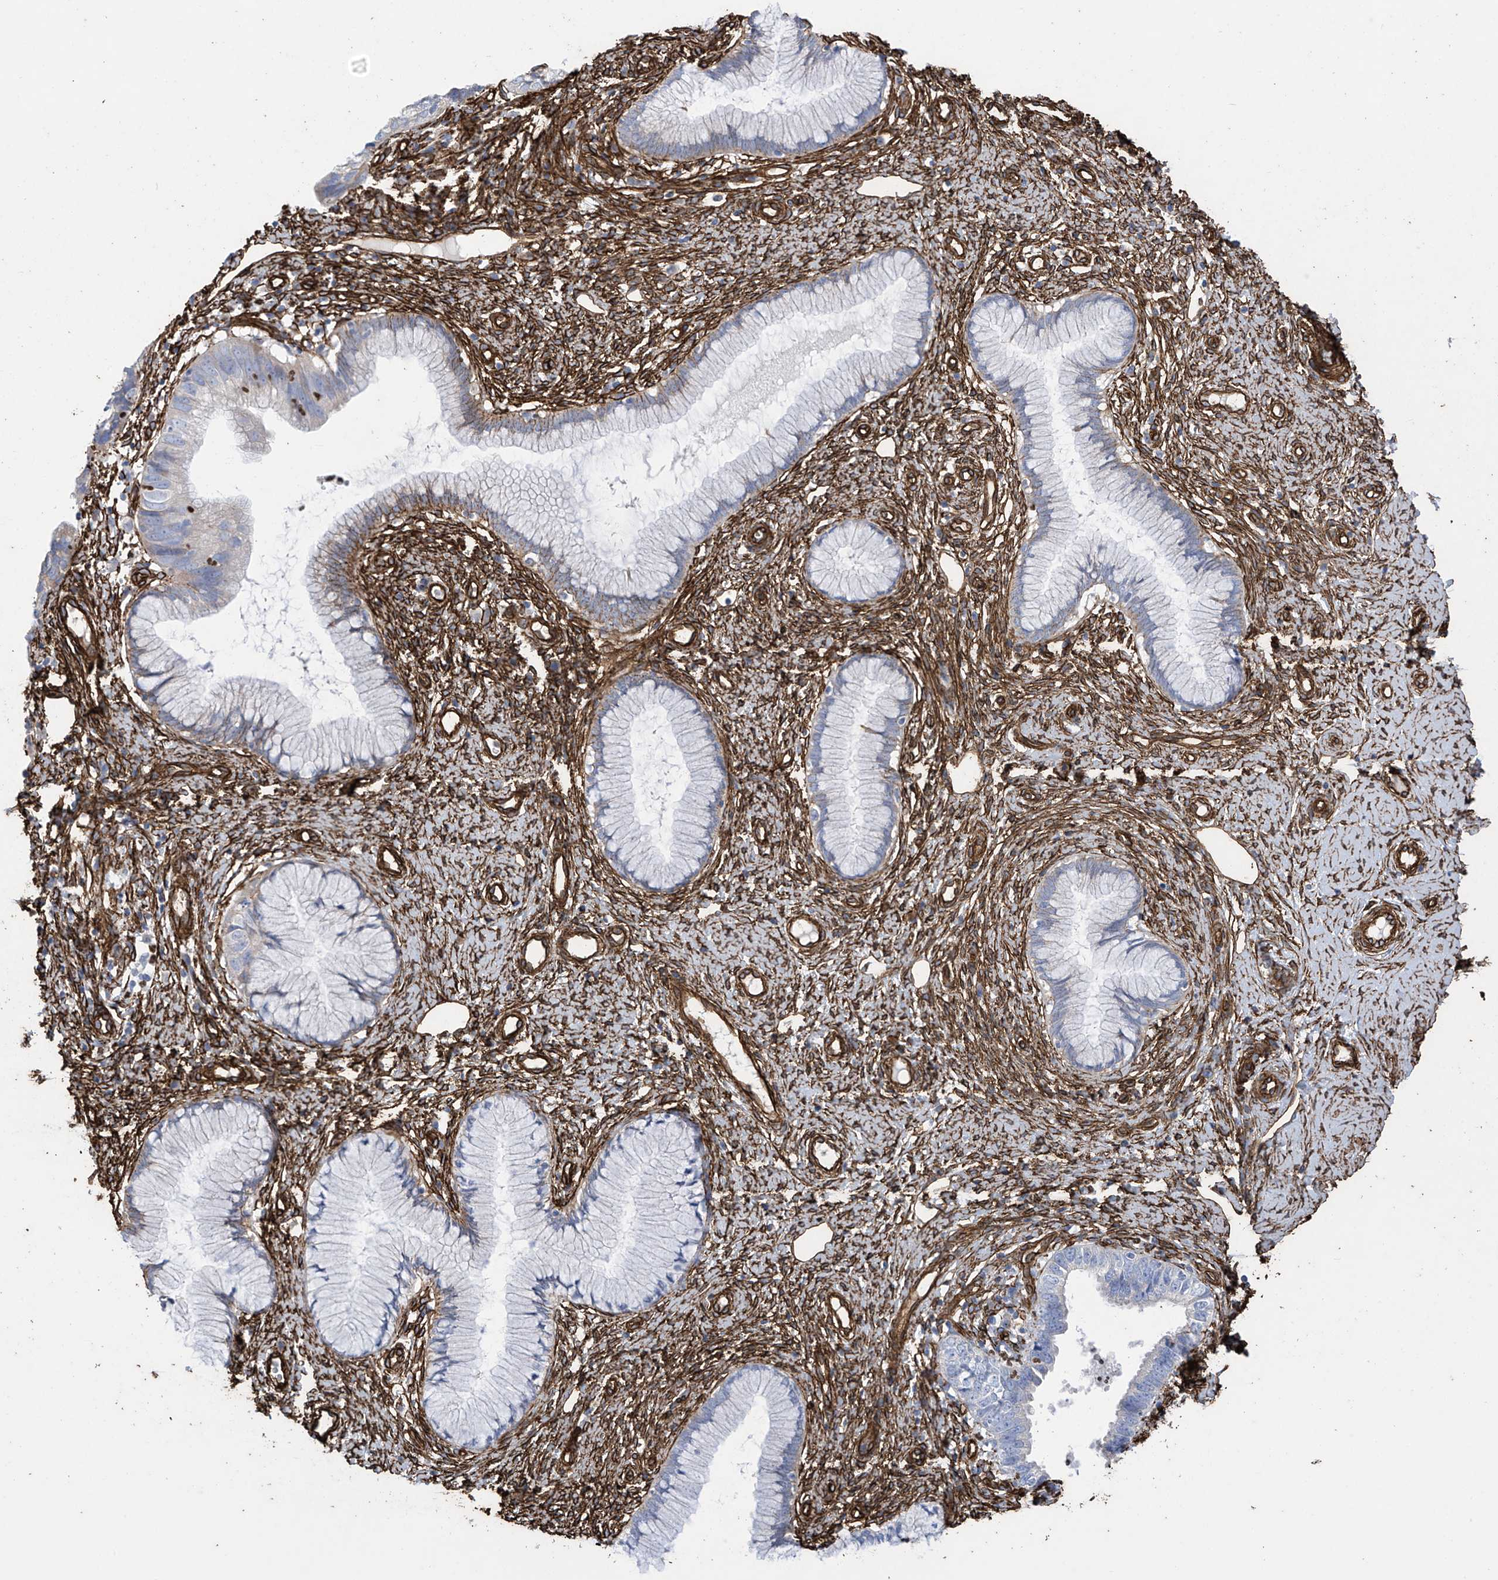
{"staining": {"intensity": "negative", "quantity": "none", "location": "none"}, "tissue": "cervical cancer", "cell_type": "Tumor cells", "image_type": "cancer", "snomed": [{"axis": "morphology", "description": "Adenocarcinoma, NOS"}, {"axis": "topography", "description": "Cervix"}], "caption": "This is a micrograph of immunohistochemistry staining of cervical adenocarcinoma, which shows no staining in tumor cells. Brightfield microscopy of immunohistochemistry stained with DAB (3,3'-diaminobenzidine) (brown) and hematoxylin (blue), captured at high magnification.", "gene": "UBTD1", "patient": {"sex": "female", "age": 36}}